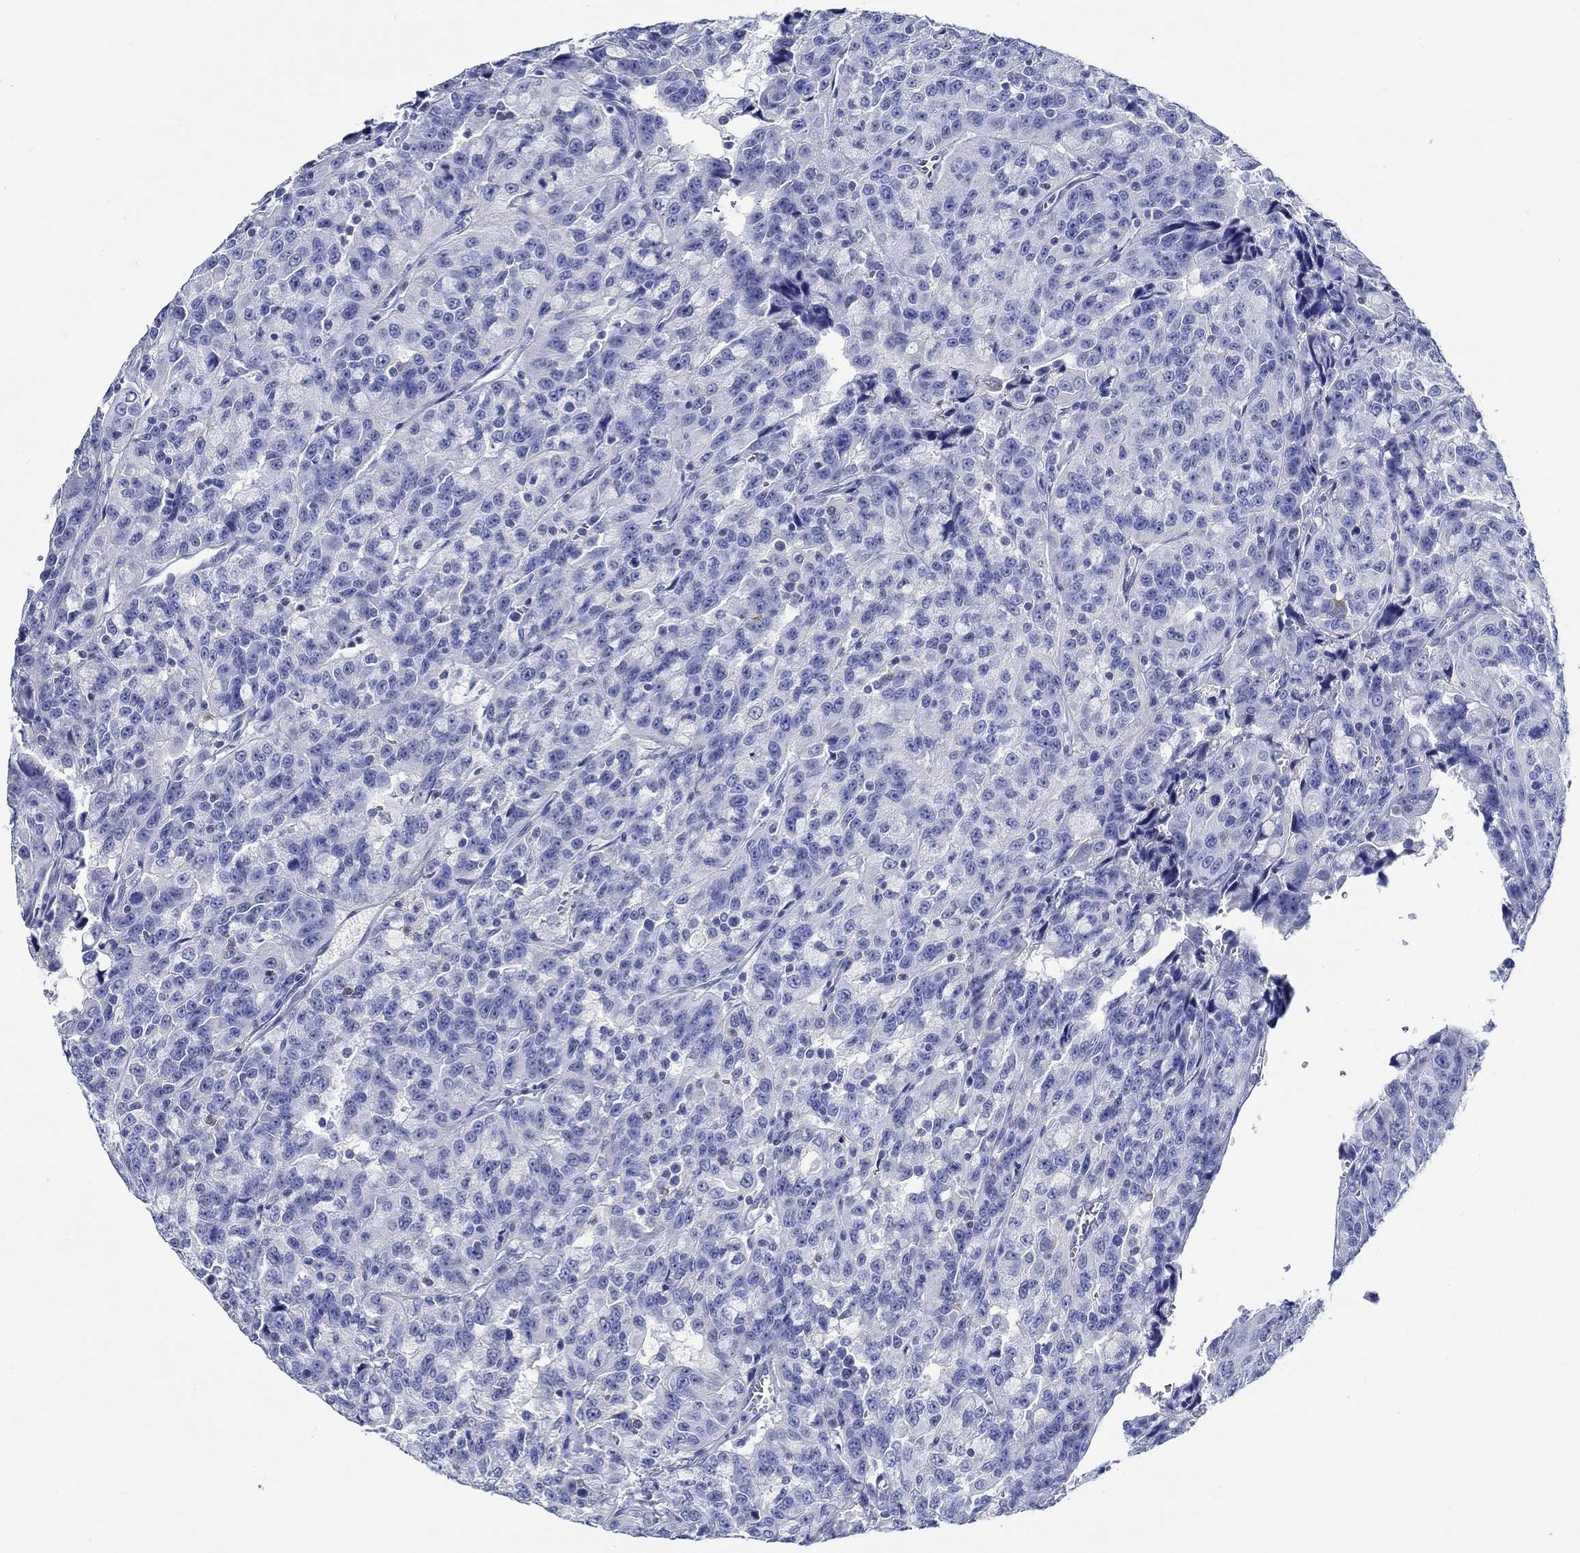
{"staining": {"intensity": "negative", "quantity": "none", "location": "none"}, "tissue": "urothelial cancer", "cell_type": "Tumor cells", "image_type": "cancer", "snomed": [{"axis": "morphology", "description": "Urothelial carcinoma, NOS"}, {"axis": "morphology", "description": "Urothelial carcinoma, High grade"}, {"axis": "topography", "description": "Urinary bladder"}], "caption": "Micrograph shows no protein expression in tumor cells of high-grade urothelial carcinoma tissue.", "gene": "FBXO2", "patient": {"sex": "female", "age": 73}}